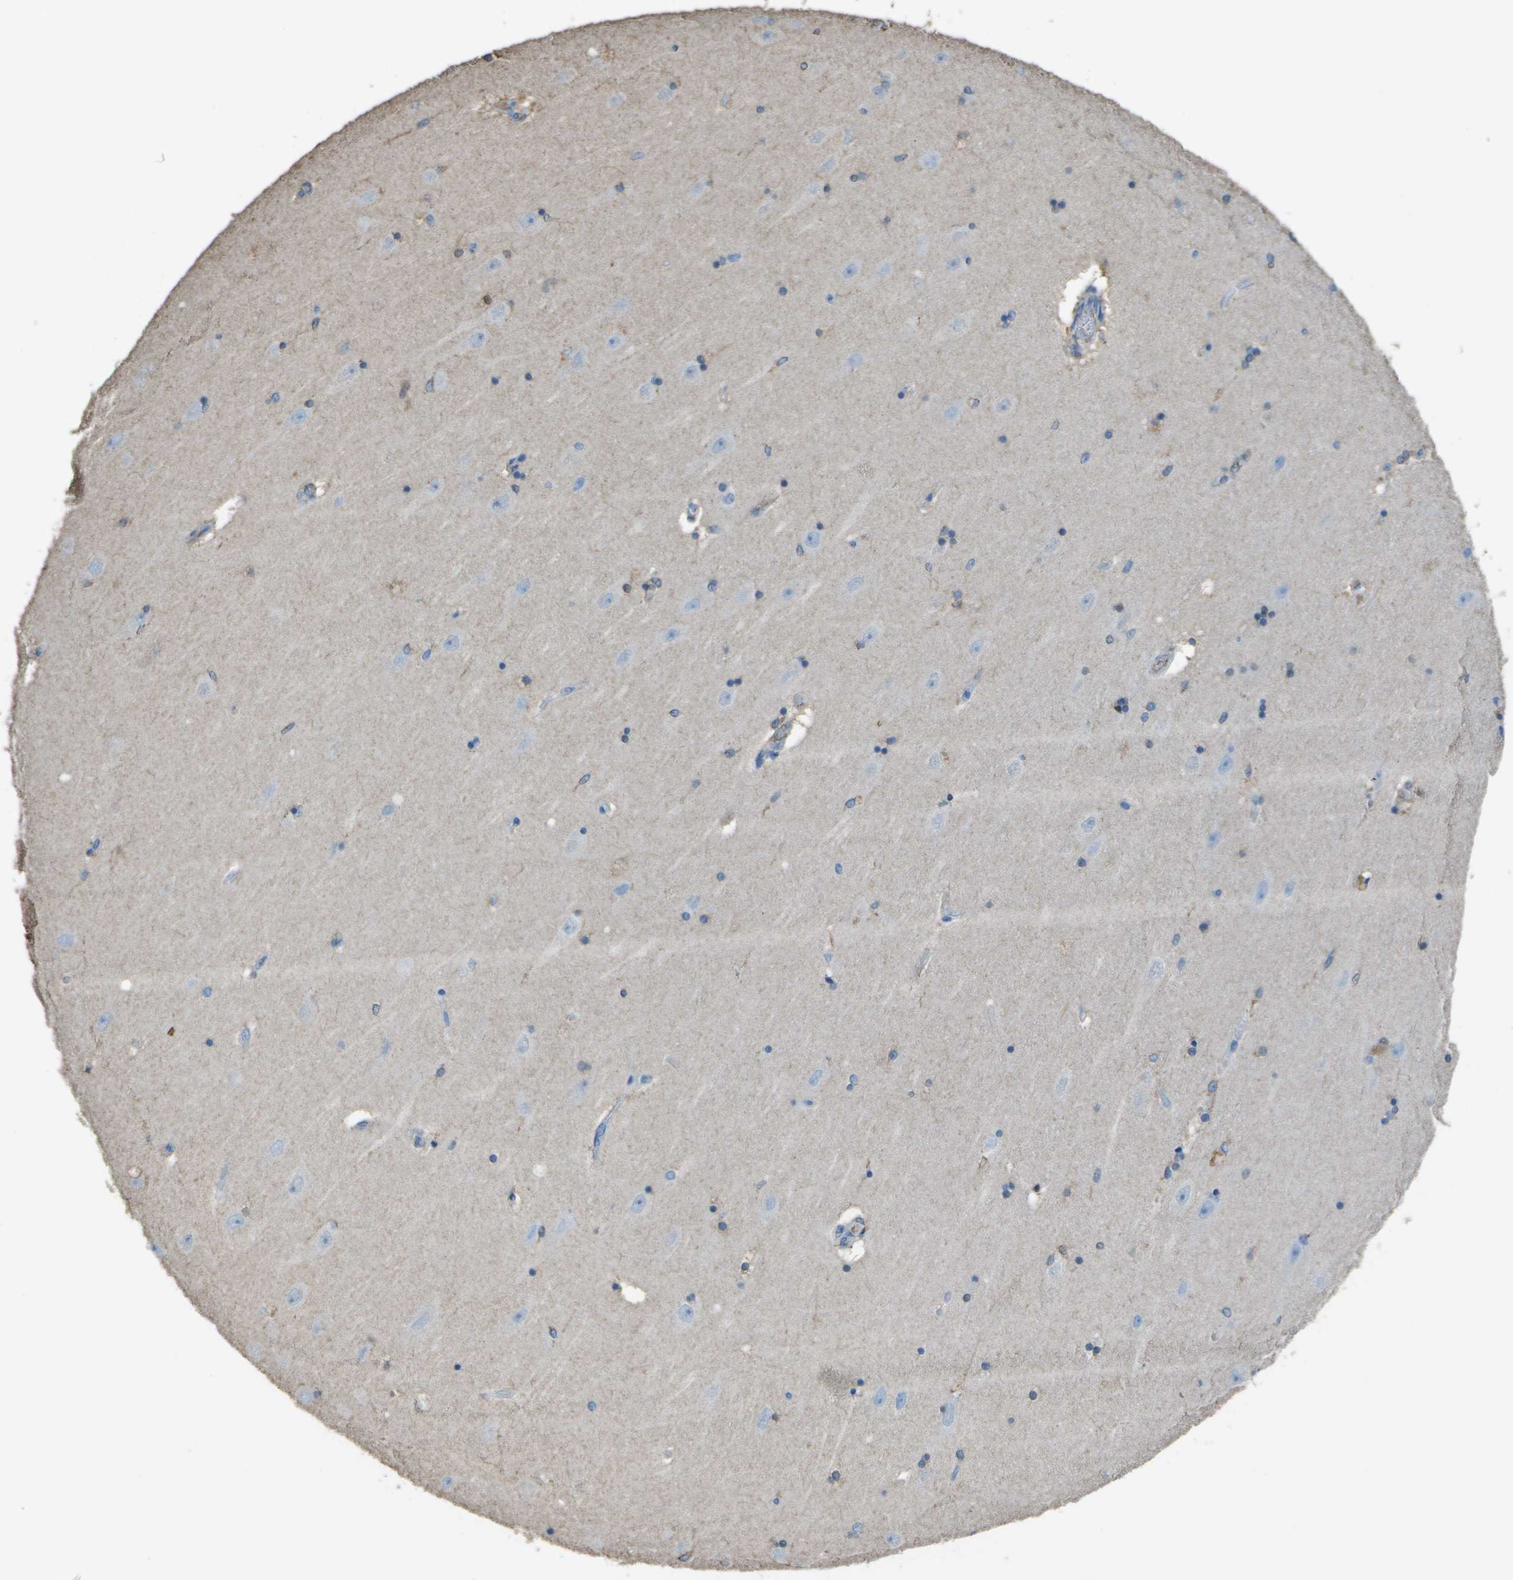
{"staining": {"intensity": "negative", "quantity": "none", "location": "none"}, "tissue": "hippocampus", "cell_type": "Glial cells", "image_type": "normal", "snomed": [{"axis": "morphology", "description": "Normal tissue, NOS"}, {"axis": "topography", "description": "Hippocampus"}], "caption": "Immunohistochemistry of unremarkable hippocampus reveals no staining in glial cells. (DAB immunohistochemistry (IHC) visualized using brightfield microscopy, high magnification).", "gene": "CYP4F11", "patient": {"sex": "female", "age": 54}}